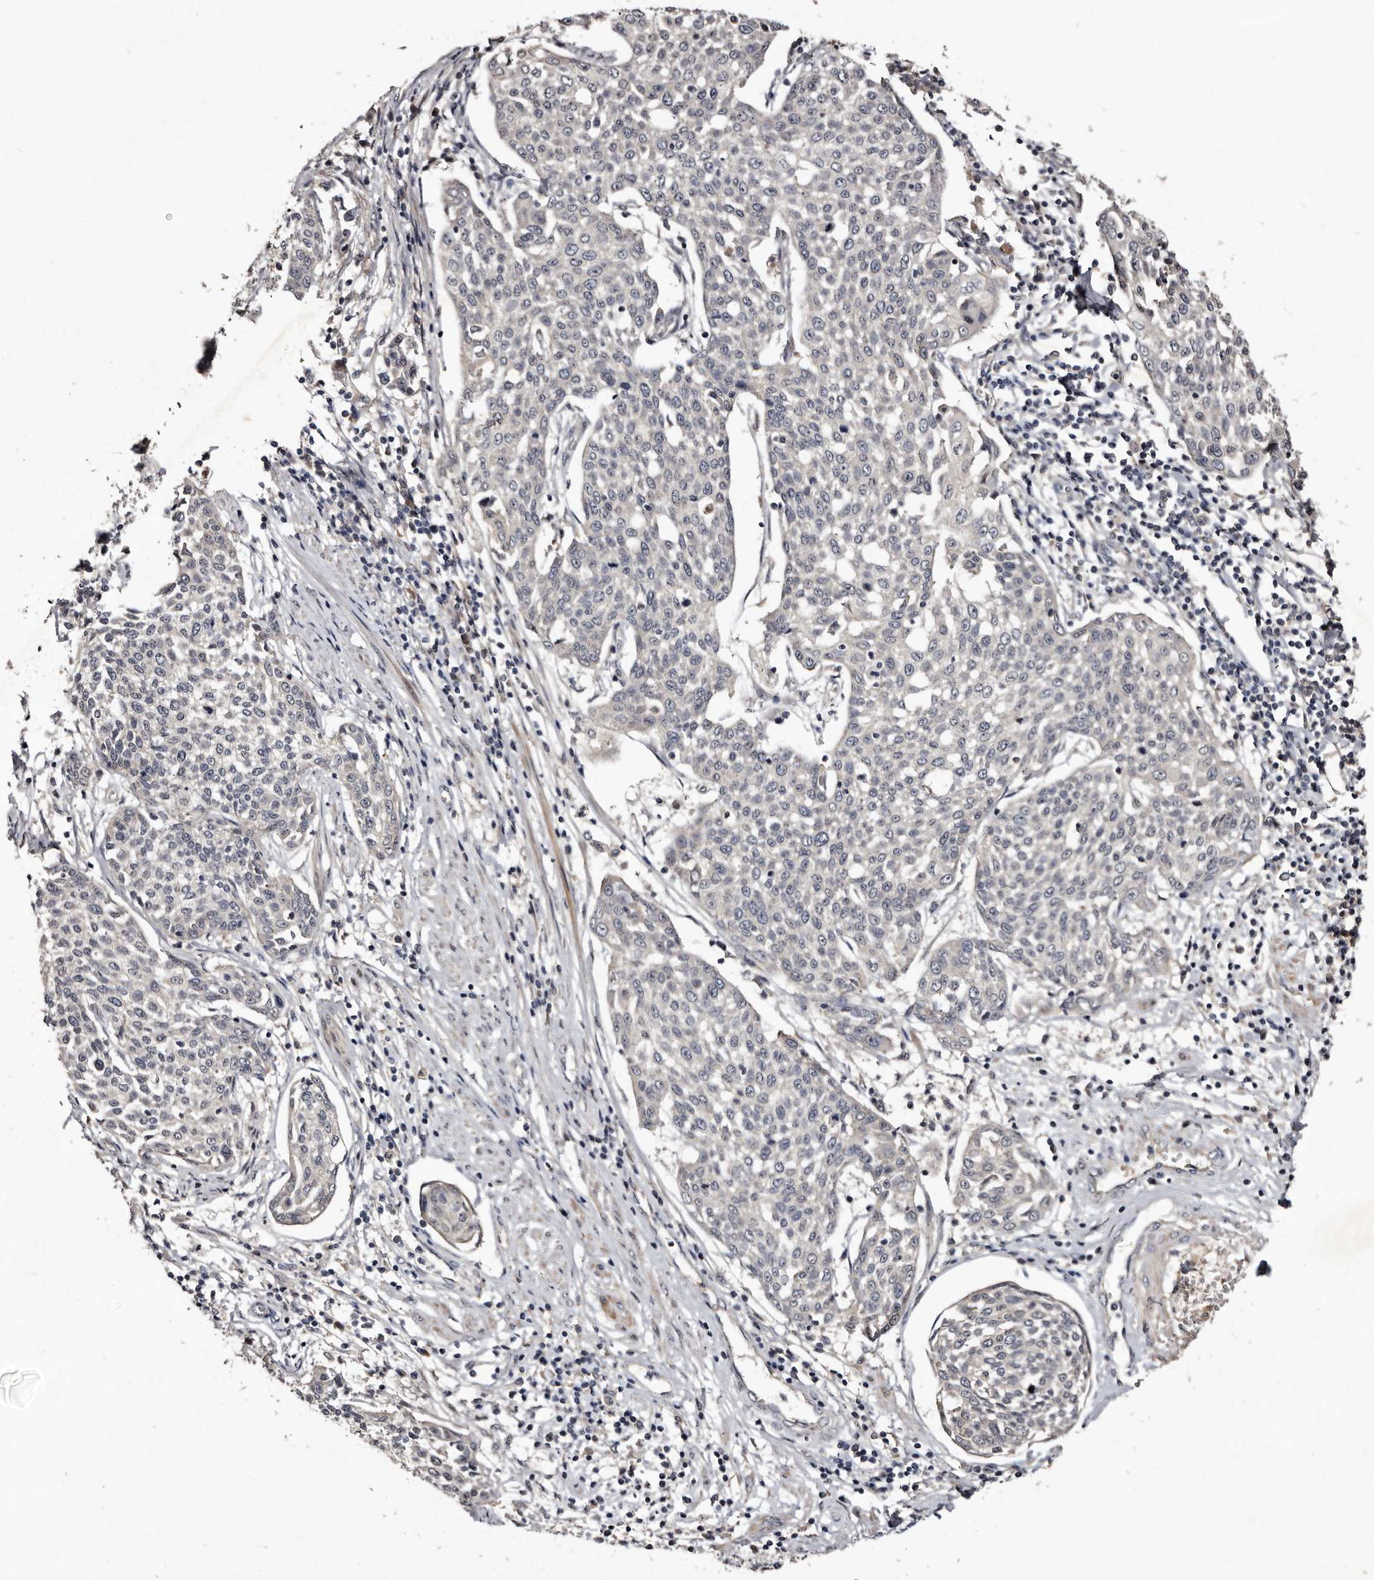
{"staining": {"intensity": "negative", "quantity": "none", "location": "none"}, "tissue": "cervical cancer", "cell_type": "Tumor cells", "image_type": "cancer", "snomed": [{"axis": "morphology", "description": "Squamous cell carcinoma, NOS"}, {"axis": "topography", "description": "Cervix"}], "caption": "Micrograph shows no protein staining in tumor cells of cervical cancer (squamous cell carcinoma) tissue.", "gene": "LANCL2", "patient": {"sex": "female", "age": 34}}